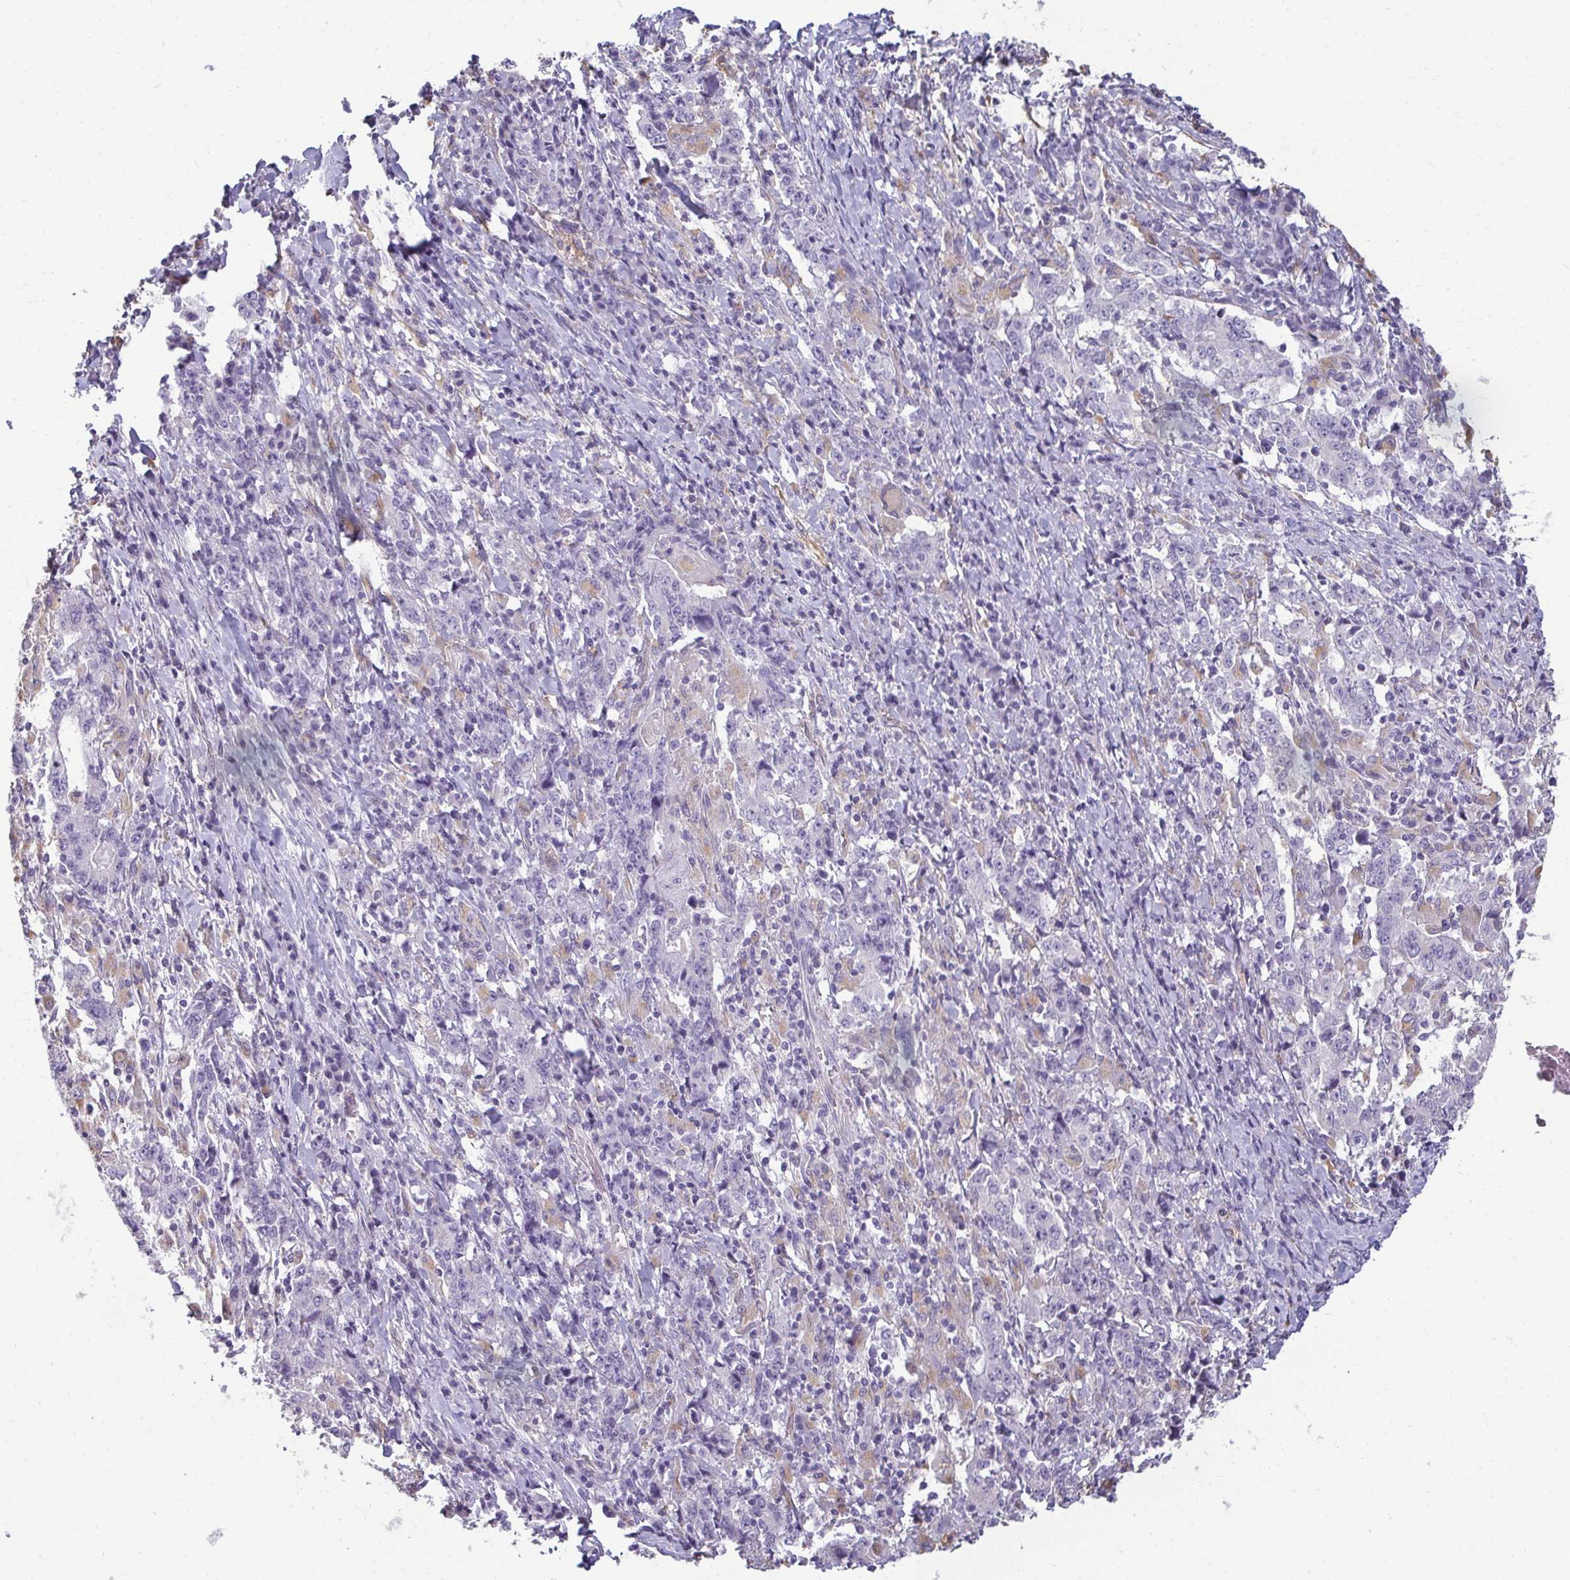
{"staining": {"intensity": "negative", "quantity": "none", "location": "none"}, "tissue": "stomach cancer", "cell_type": "Tumor cells", "image_type": "cancer", "snomed": [{"axis": "morphology", "description": "Normal tissue, NOS"}, {"axis": "morphology", "description": "Adenocarcinoma, NOS"}, {"axis": "topography", "description": "Stomach, upper"}, {"axis": "topography", "description": "Stomach"}], "caption": "The image displays no significant expression in tumor cells of stomach cancer. Brightfield microscopy of immunohistochemistry stained with DAB (brown) and hematoxylin (blue), captured at high magnification.", "gene": "PDE2A", "patient": {"sex": "male", "age": 59}}